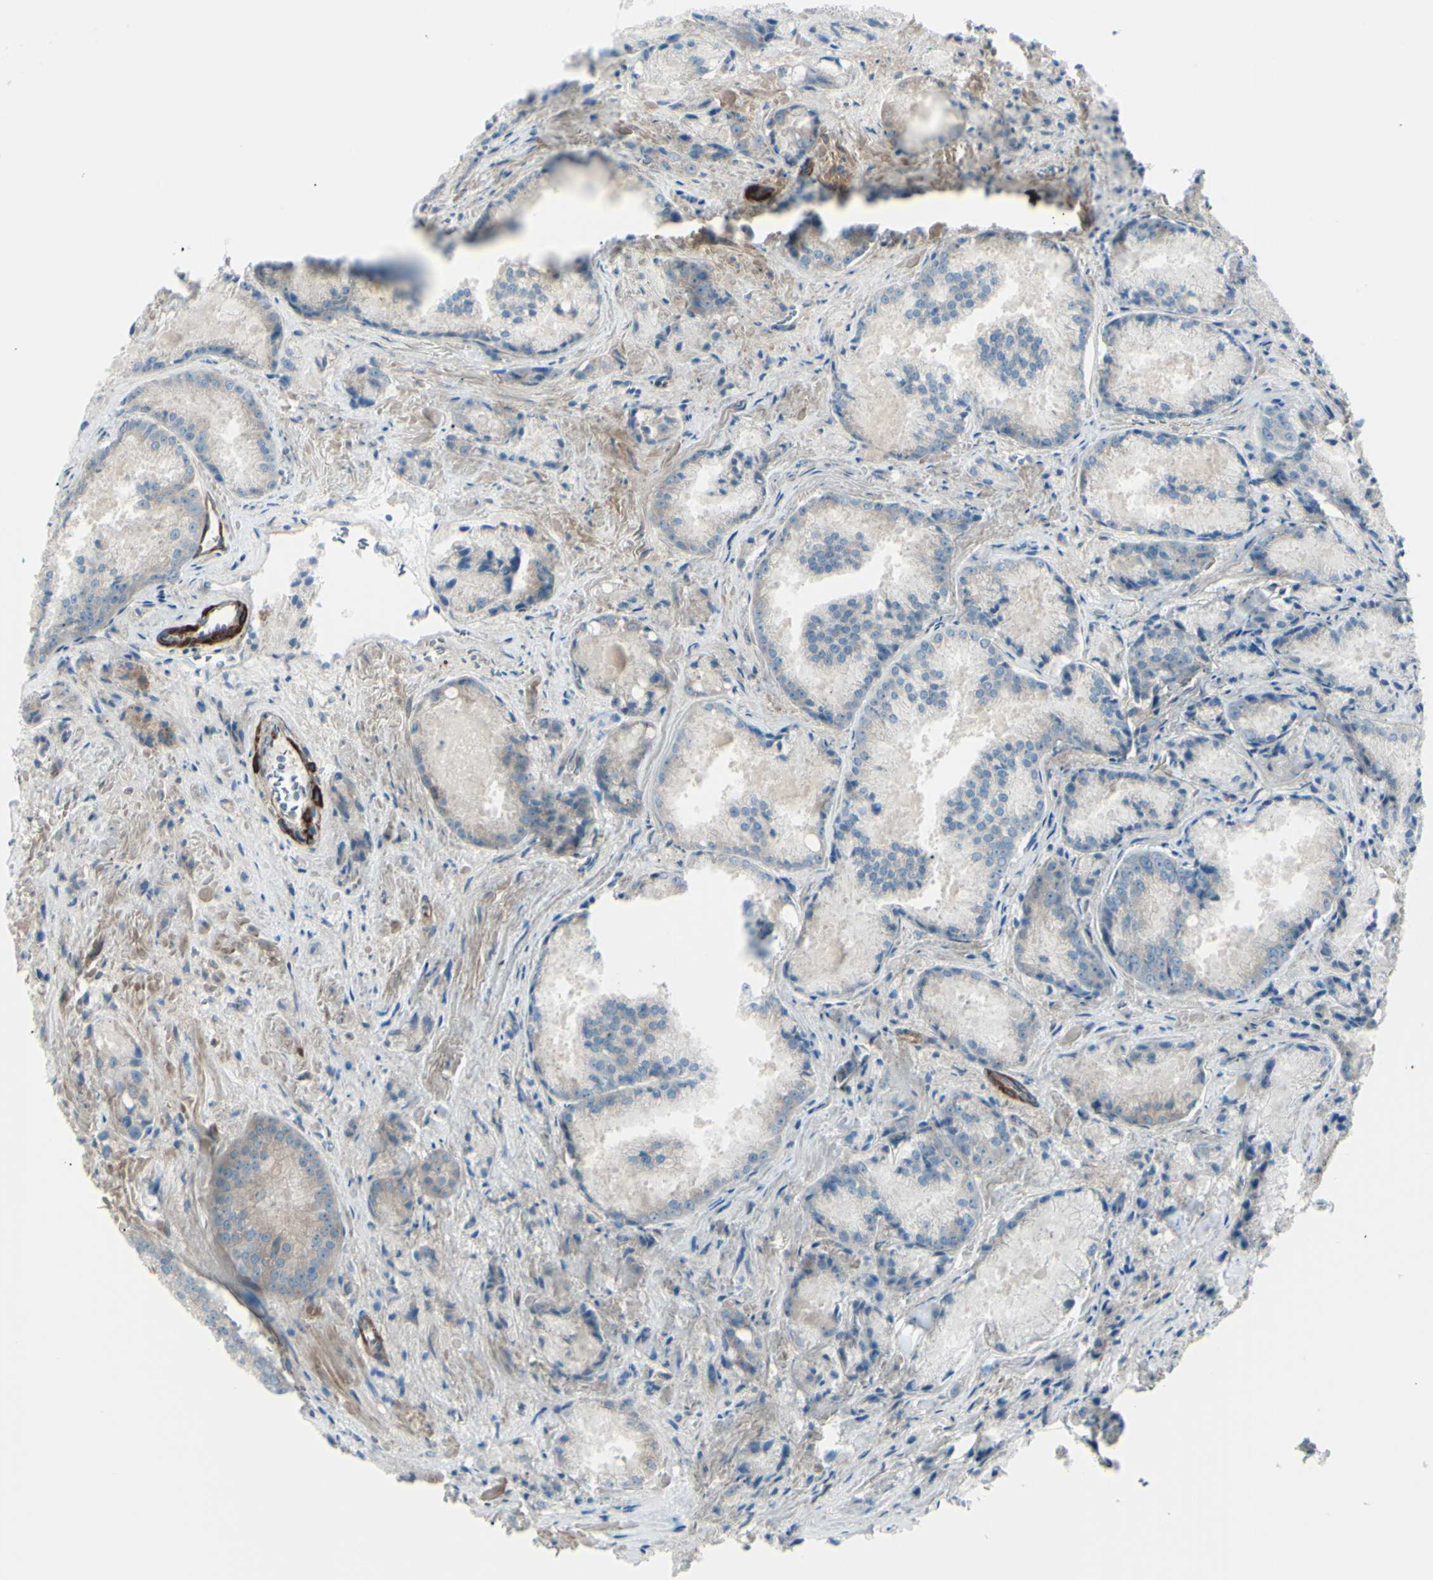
{"staining": {"intensity": "weak", "quantity": ">75%", "location": "cytoplasmic/membranous"}, "tissue": "prostate cancer", "cell_type": "Tumor cells", "image_type": "cancer", "snomed": [{"axis": "morphology", "description": "Adenocarcinoma, Low grade"}, {"axis": "topography", "description": "Prostate"}], "caption": "This micrograph exhibits IHC staining of prostate adenocarcinoma (low-grade), with low weak cytoplasmic/membranous positivity in about >75% of tumor cells.", "gene": "PCDHGA2", "patient": {"sex": "male", "age": 64}}